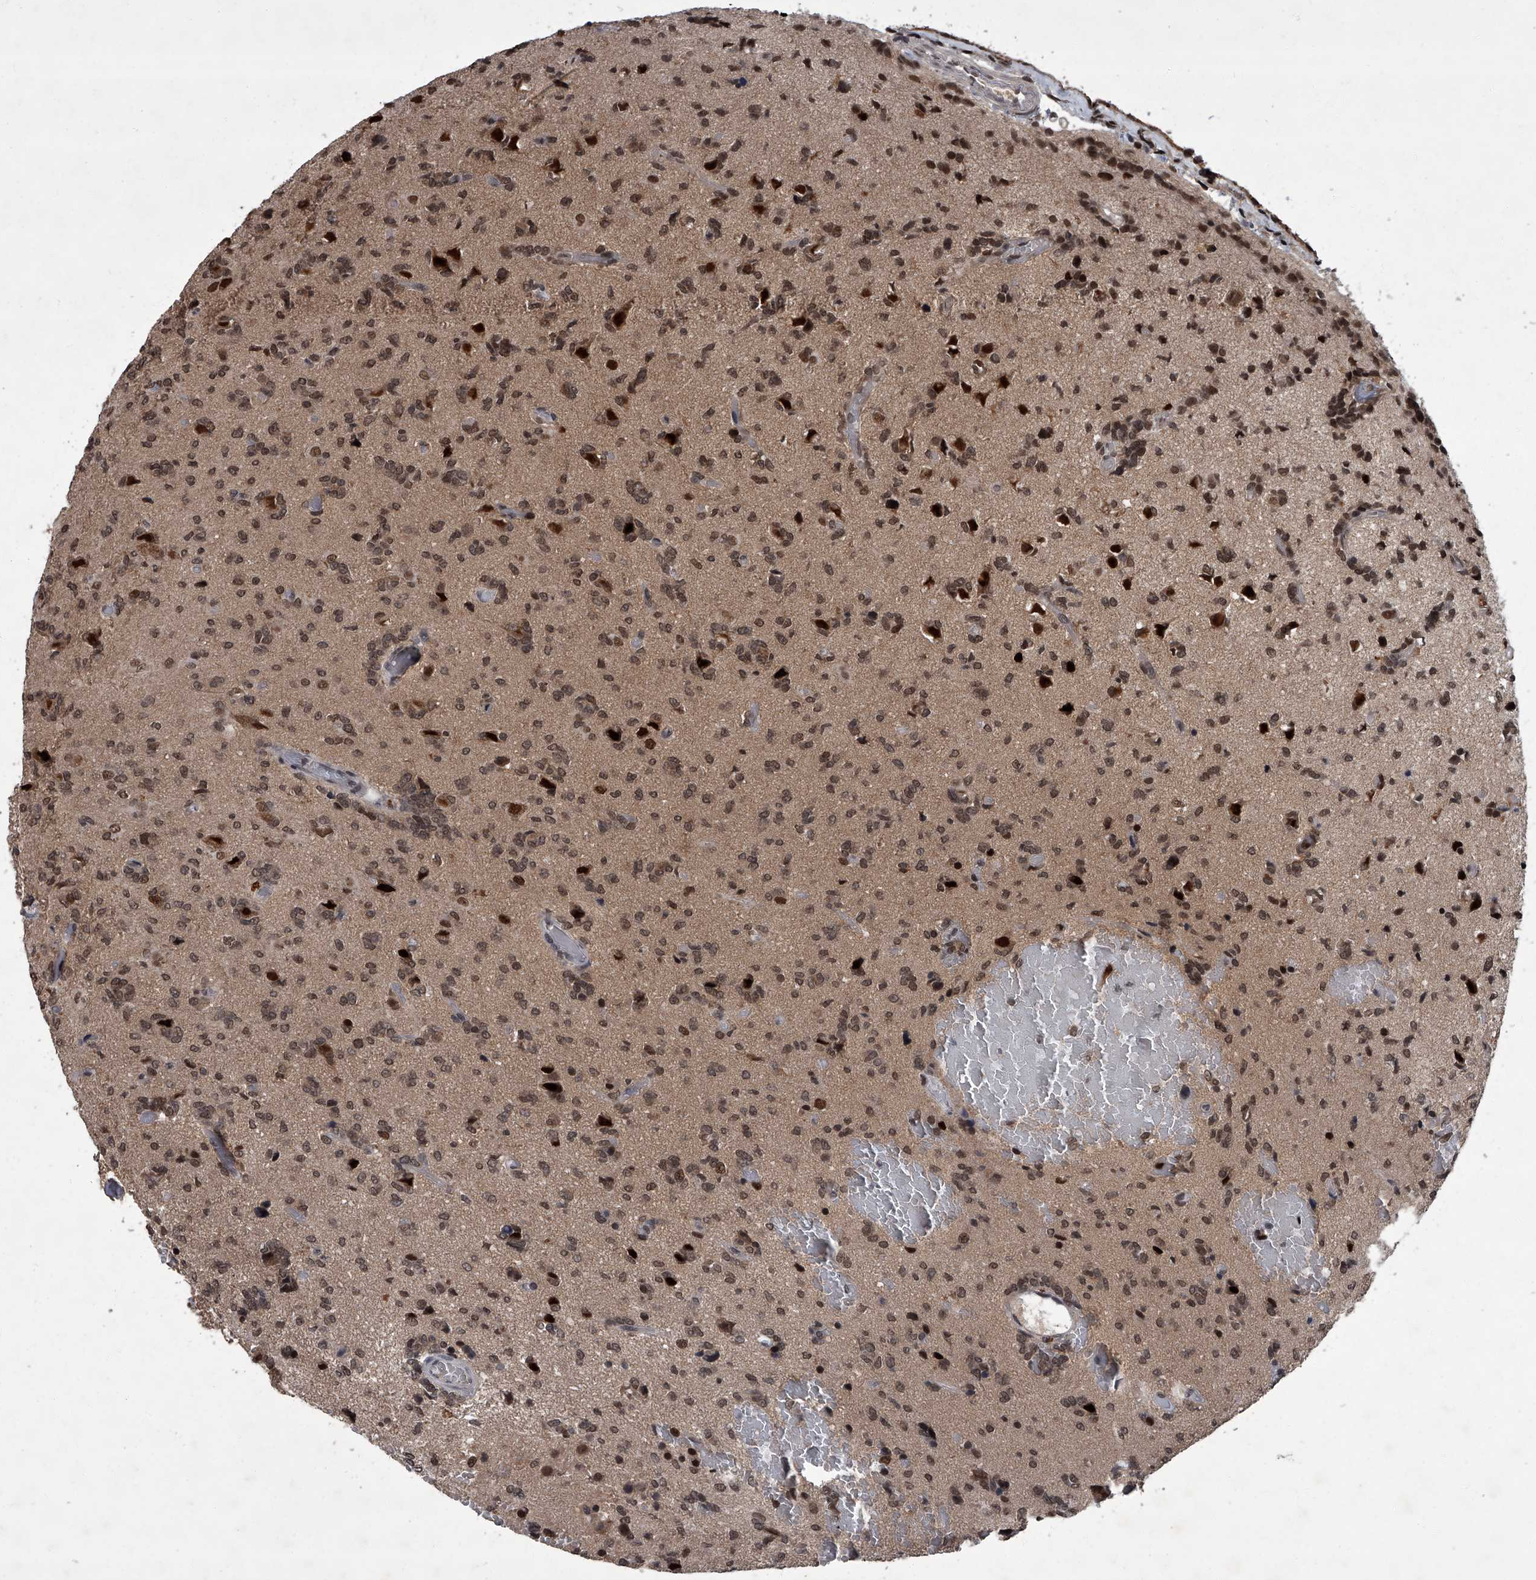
{"staining": {"intensity": "moderate", "quantity": ">75%", "location": "nuclear"}, "tissue": "glioma", "cell_type": "Tumor cells", "image_type": "cancer", "snomed": [{"axis": "morphology", "description": "Glioma, malignant, High grade"}, {"axis": "topography", "description": "Brain"}], "caption": "Immunohistochemical staining of human glioma exhibits medium levels of moderate nuclear positivity in about >75% of tumor cells.", "gene": "ZNF518B", "patient": {"sex": "female", "age": 59}}